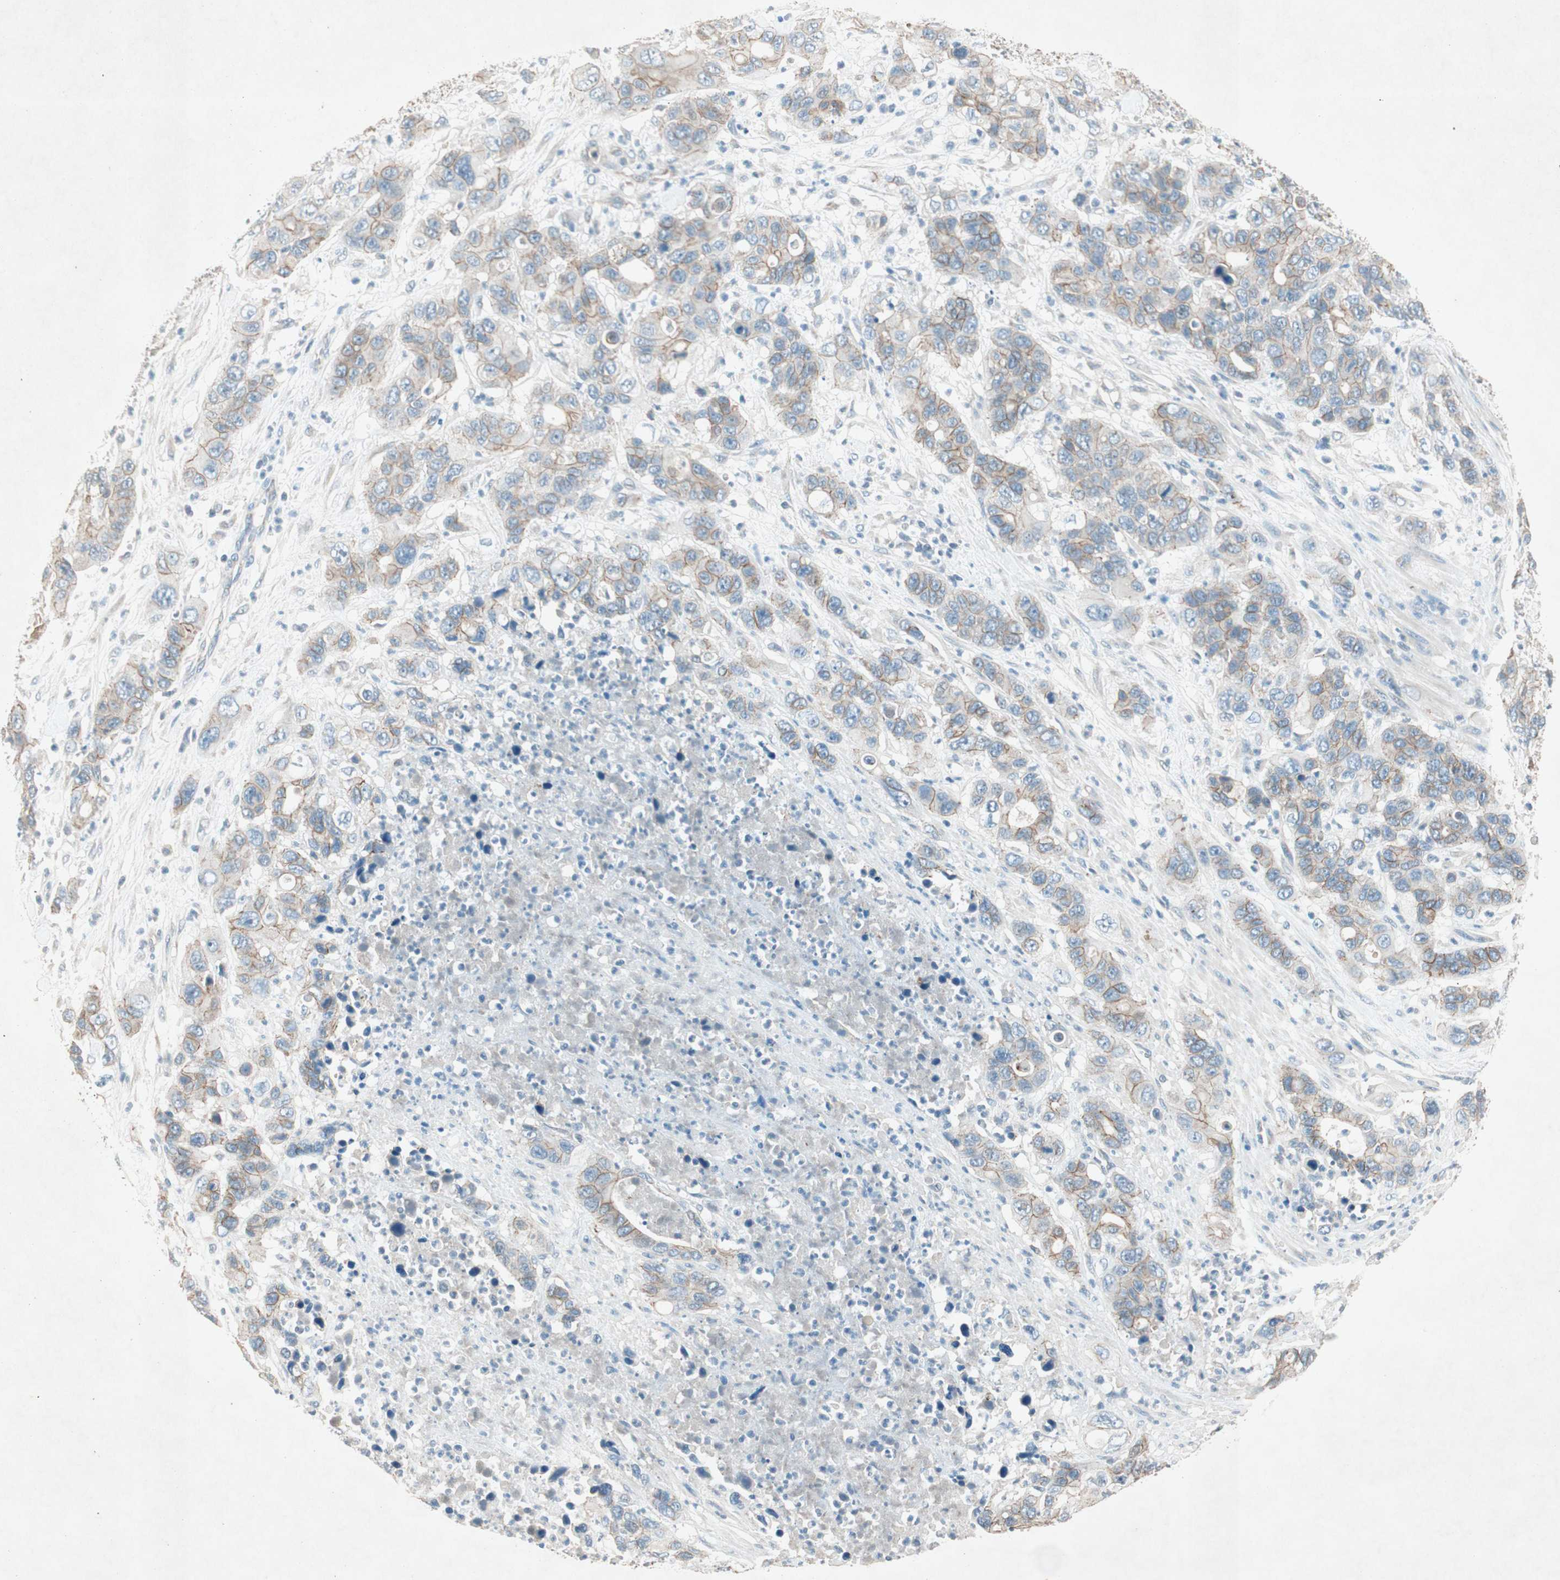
{"staining": {"intensity": "weak", "quantity": "25%-75%", "location": "cytoplasmic/membranous"}, "tissue": "pancreatic cancer", "cell_type": "Tumor cells", "image_type": "cancer", "snomed": [{"axis": "morphology", "description": "Adenocarcinoma, NOS"}, {"axis": "topography", "description": "Pancreas"}], "caption": "Weak cytoplasmic/membranous positivity for a protein is seen in approximately 25%-75% of tumor cells of pancreatic cancer using IHC.", "gene": "NKAIN1", "patient": {"sex": "female", "age": 71}}